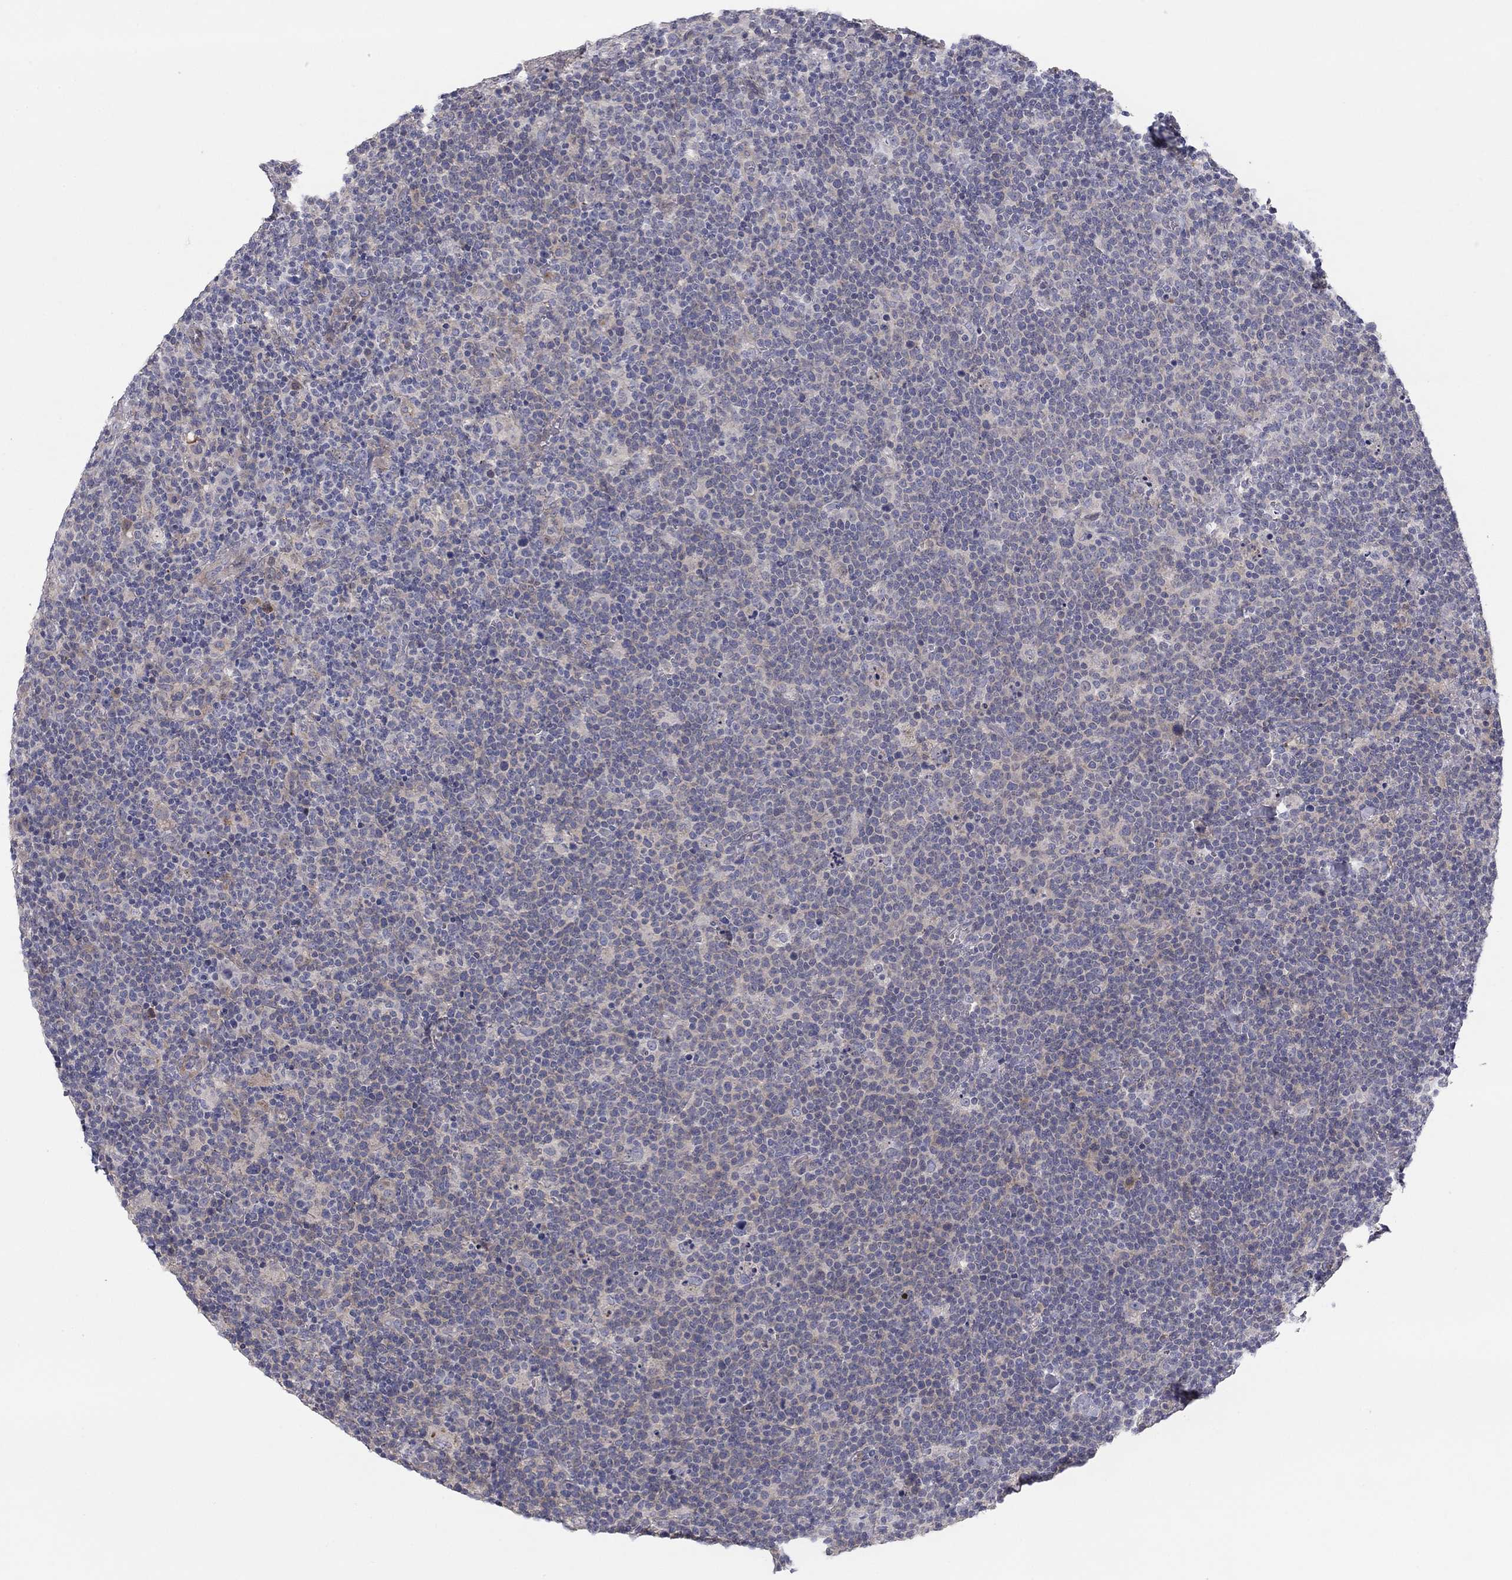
{"staining": {"intensity": "weak", "quantity": "25%-75%", "location": "cytoplasmic/membranous"}, "tissue": "lymphoma", "cell_type": "Tumor cells", "image_type": "cancer", "snomed": [{"axis": "morphology", "description": "Malignant lymphoma, non-Hodgkin's type, High grade"}, {"axis": "topography", "description": "Lymph node"}], "caption": "A brown stain labels weak cytoplasmic/membranous staining of a protein in high-grade malignant lymphoma, non-Hodgkin's type tumor cells.", "gene": "AMN1", "patient": {"sex": "male", "age": 61}}